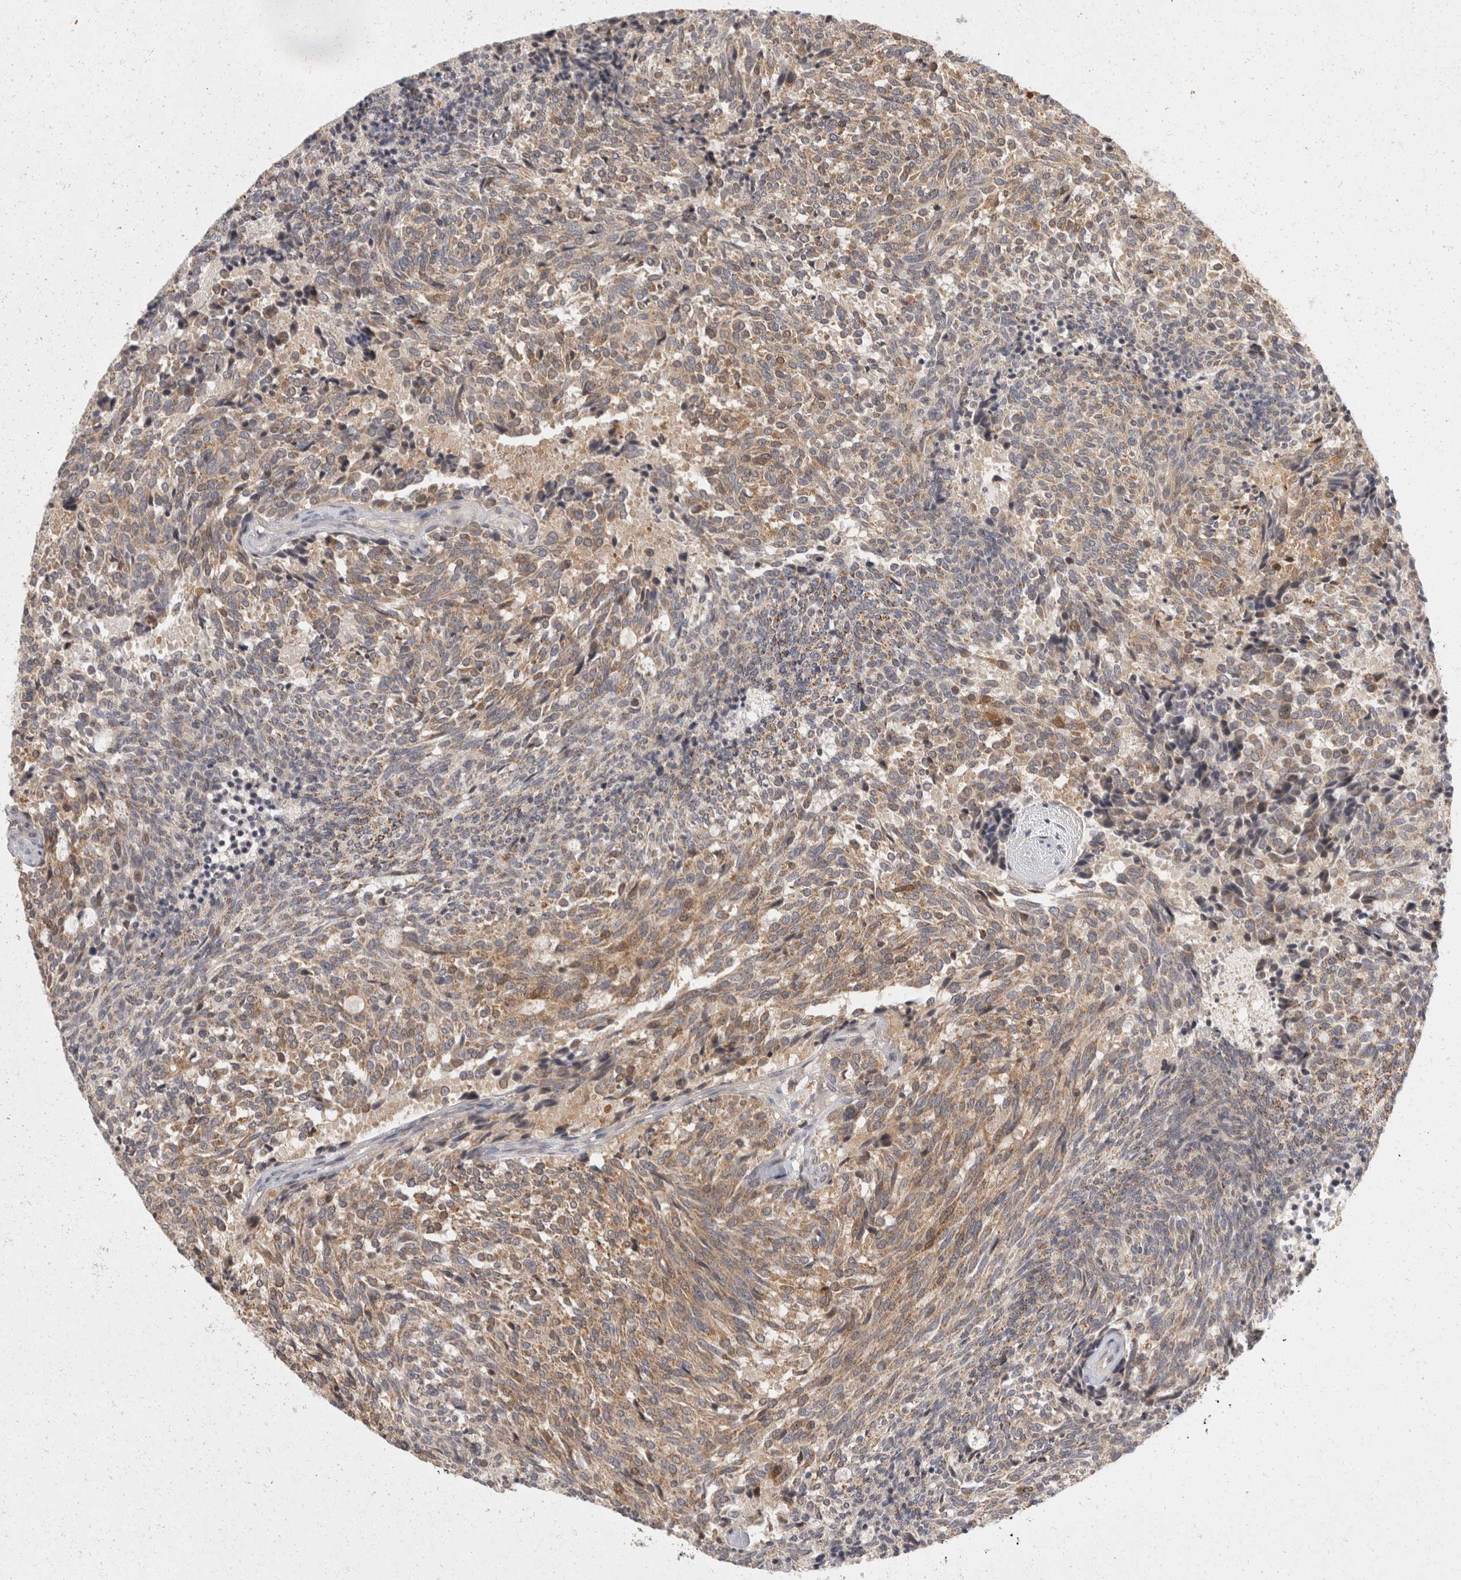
{"staining": {"intensity": "moderate", "quantity": ">75%", "location": "cytoplasmic/membranous"}, "tissue": "carcinoid", "cell_type": "Tumor cells", "image_type": "cancer", "snomed": [{"axis": "morphology", "description": "Carcinoid, malignant, NOS"}, {"axis": "topography", "description": "Pancreas"}], "caption": "Human carcinoid stained with a brown dye shows moderate cytoplasmic/membranous positive positivity in approximately >75% of tumor cells.", "gene": "ACAT2", "patient": {"sex": "female", "age": 54}}